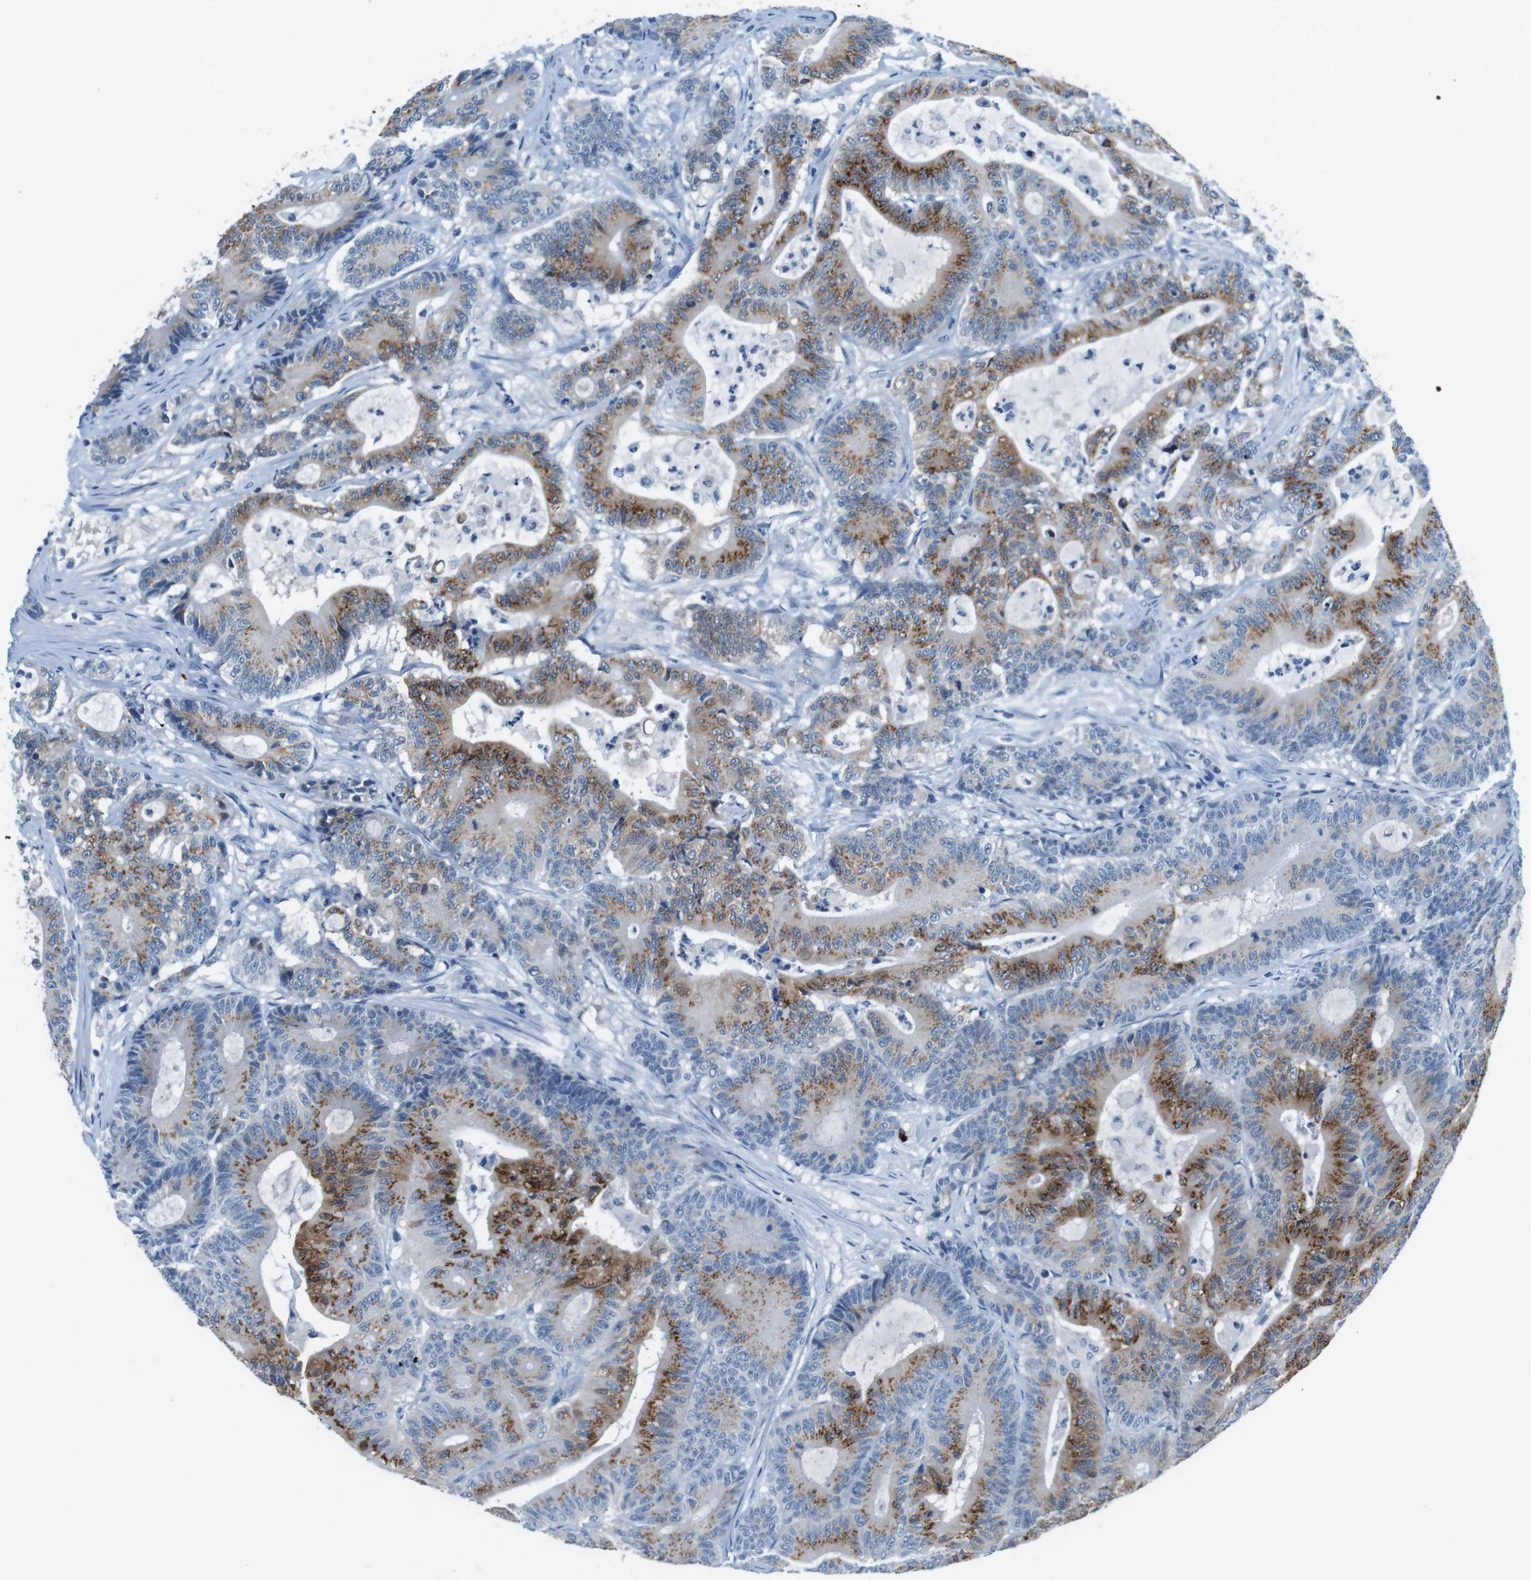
{"staining": {"intensity": "moderate", "quantity": ">75%", "location": "cytoplasmic/membranous"}, "tissue": "colorectal cancer", "cell_type": "Tumor cells", "image_type": "cancer", "snomed": [{"axis": "morphology", "description": "Adenocarcinoma, NOS"}, {"axis": "topography", "description": "Colon"}], "caption": "An immunohistochemistry (IHC) image of tumor tissue is shown. Protein staining in brown labels moderate cytoplasmic/membranous positivity in colorectal adenocarcinoma within tumor cells. (brown staining indicates protein expression, while blue staining denotes nuclei).", "gene": "SLC35A3", "patient": {"sex": "female", "age": 84}}